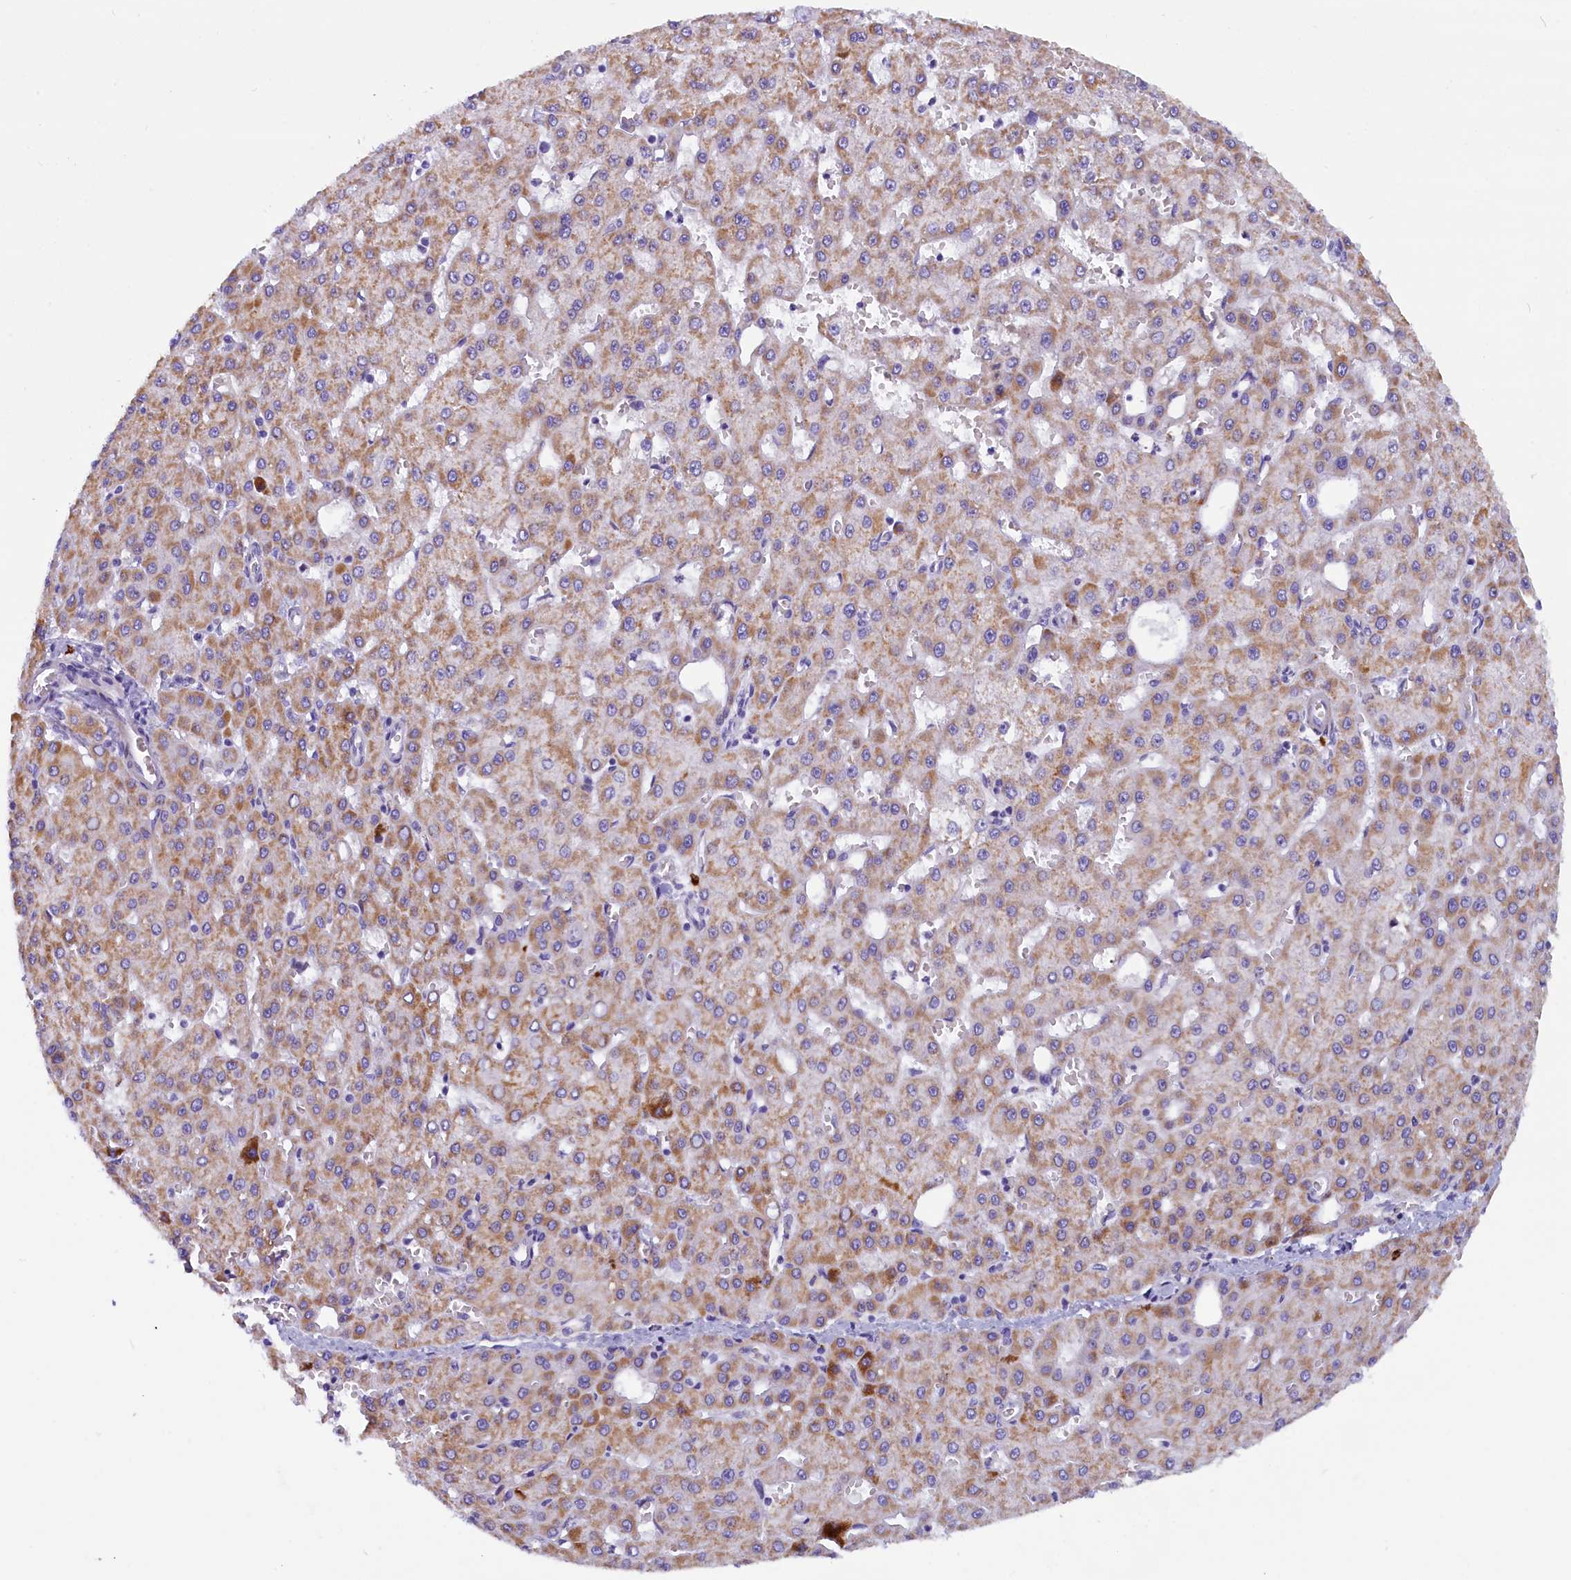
{"staining": {"intensity": "moderate", "quantity": ">75%", "location": "cytoplasmic/membranous"}, "tissue": "liver cancer", "cell_type": "Tumor cells", "image_type": "cancer", "snomed": [{"axis": "morphology", "description": "Carcinoma, Hepatocellular, NOS"}, {"axis": "topography", "description": "Liver"}], "caption": "This photomicrograph shows immunohistochemistry (IHC) staining of liver cancer, with medium moderate cytoplasmic/membranous staining in approximately >75% of tumor cells.", "gene": "RTTN", "patient": {"sex": "male", "age": 47}}